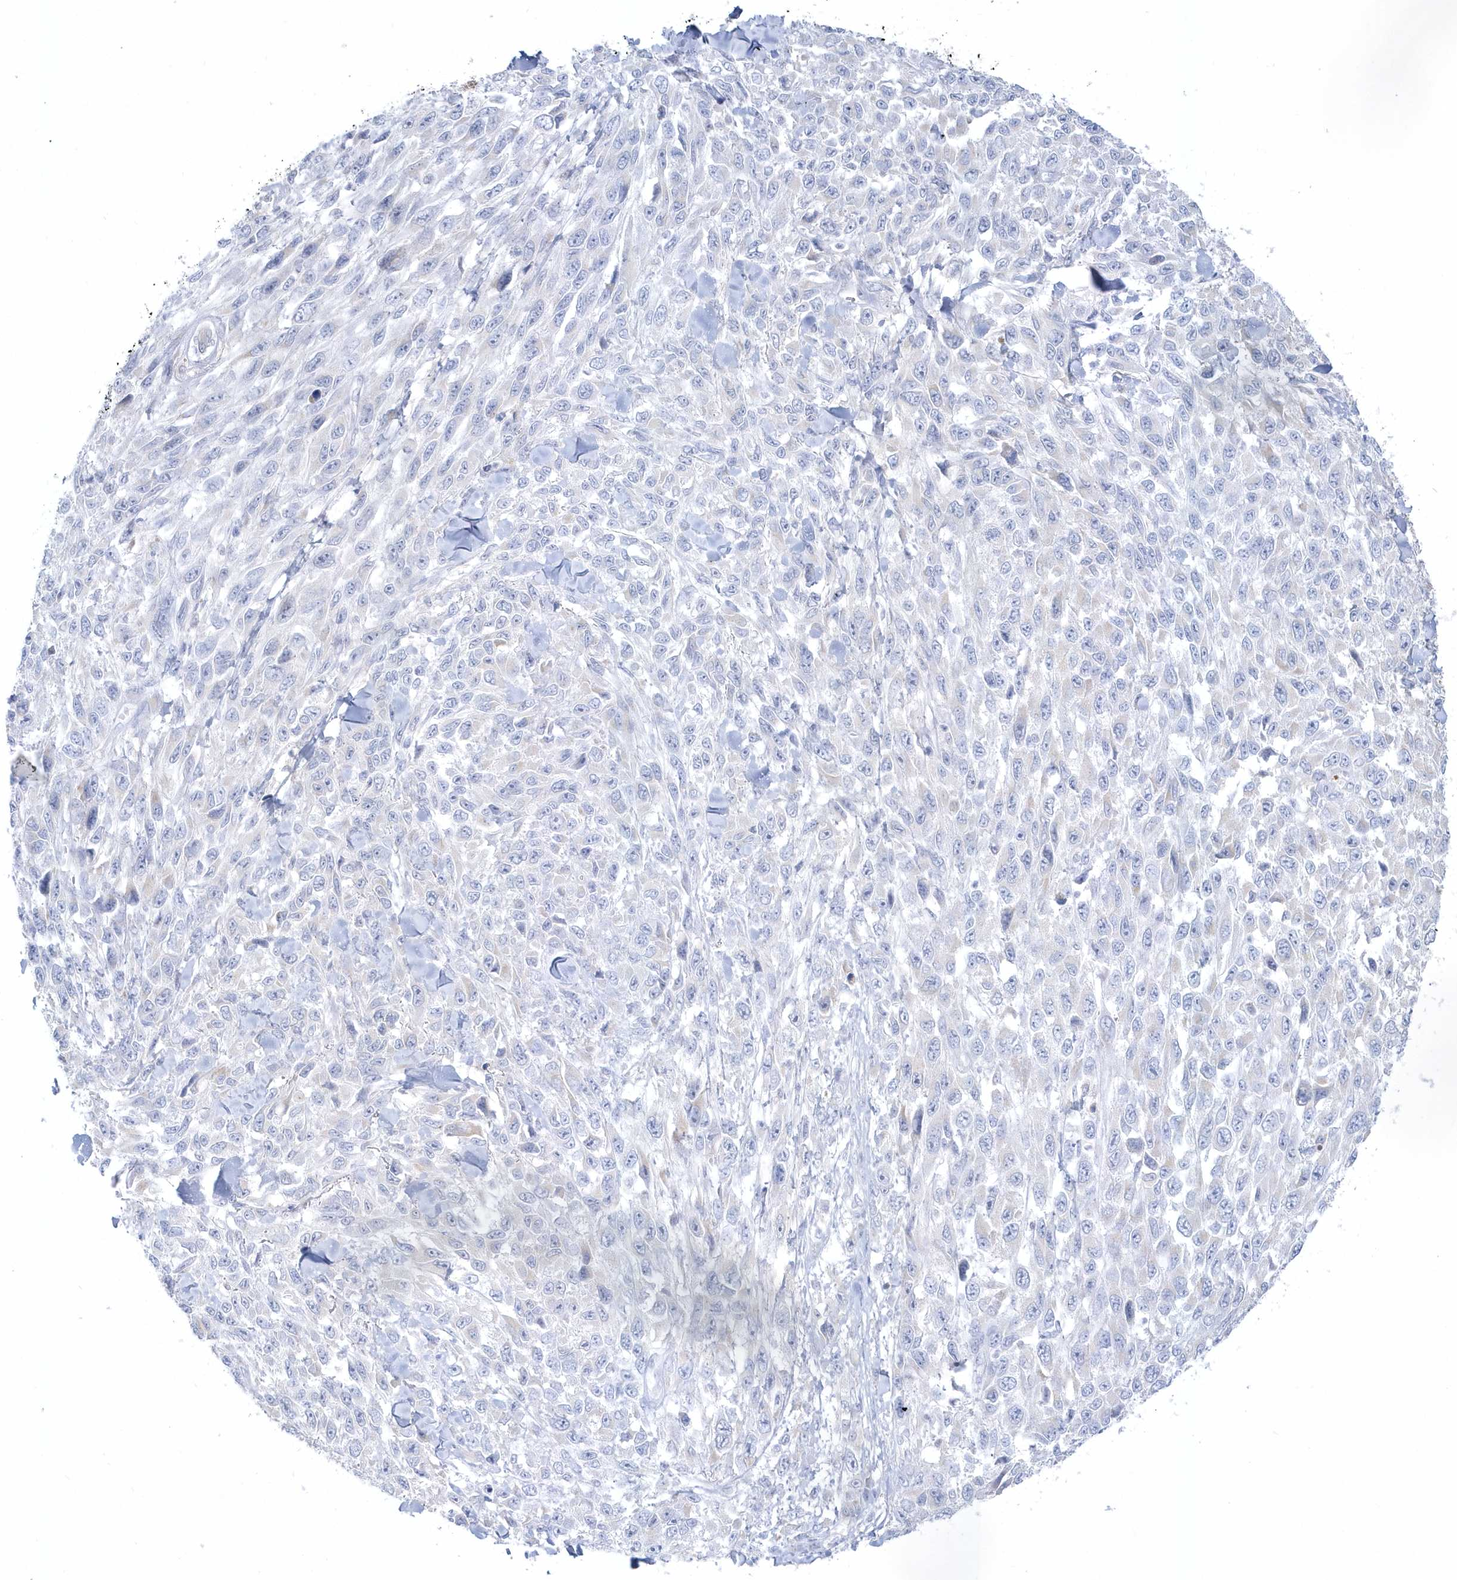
{"staining": {"intensity": "negative", "quantity": "none", "location": "none"}, "tissue": "melanoma", "cell_type": "Tumor cells", "image_type": "cancer", "snomed": [{"axis": "morphology", "description": "Malignant melanoma, NOS"}, {"axis": "topography", "description": "Skin"}], "caption": "DAB (3,3'-diaminobenzidine) immunohistochemical staining of melanoma exhibits no significant expression in tumor cells.", "gene": "PCBD1", "patient": {"sex": "female", "age": 96}}